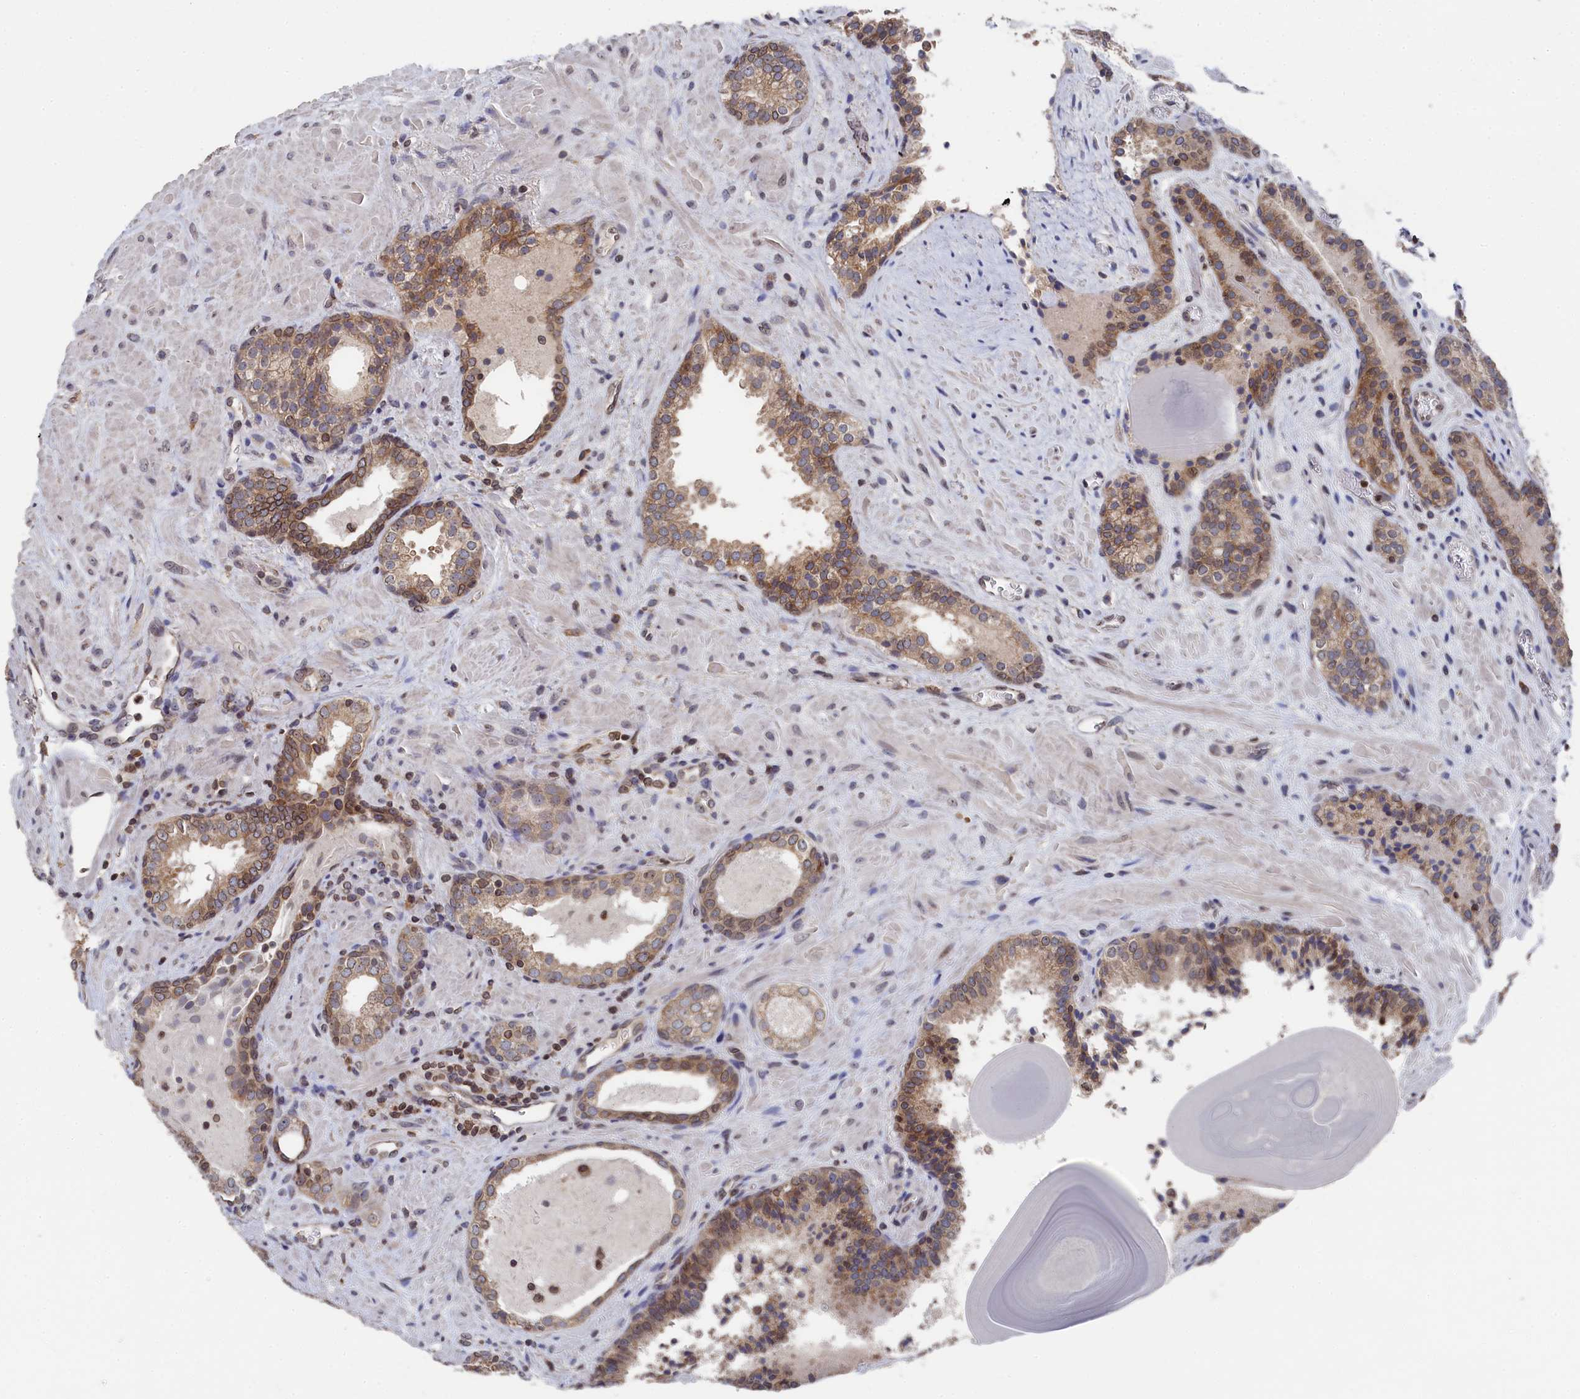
{"staining": {"intensity": "moderate", "quantity": ">75%", "location": "cytoplasmic/membranous"}, "tissue": "prostate cancer", "cell_type": "Tumor cells", "image_type": "cancer", "snomed": [{"axis": "morphology", "description": "Adenocarcinoma, High grade"}, {"axis": "topography", "description": "Prostate"}], "caption": "Immunohistochemistry of human prostate cancer exhibits medium levels of moderate cytoplasmic/membranous positivity in approximately >75% of tumor cells.", "gene": "ANKEF1", "patient": {"sex": "male", "age": 66}}